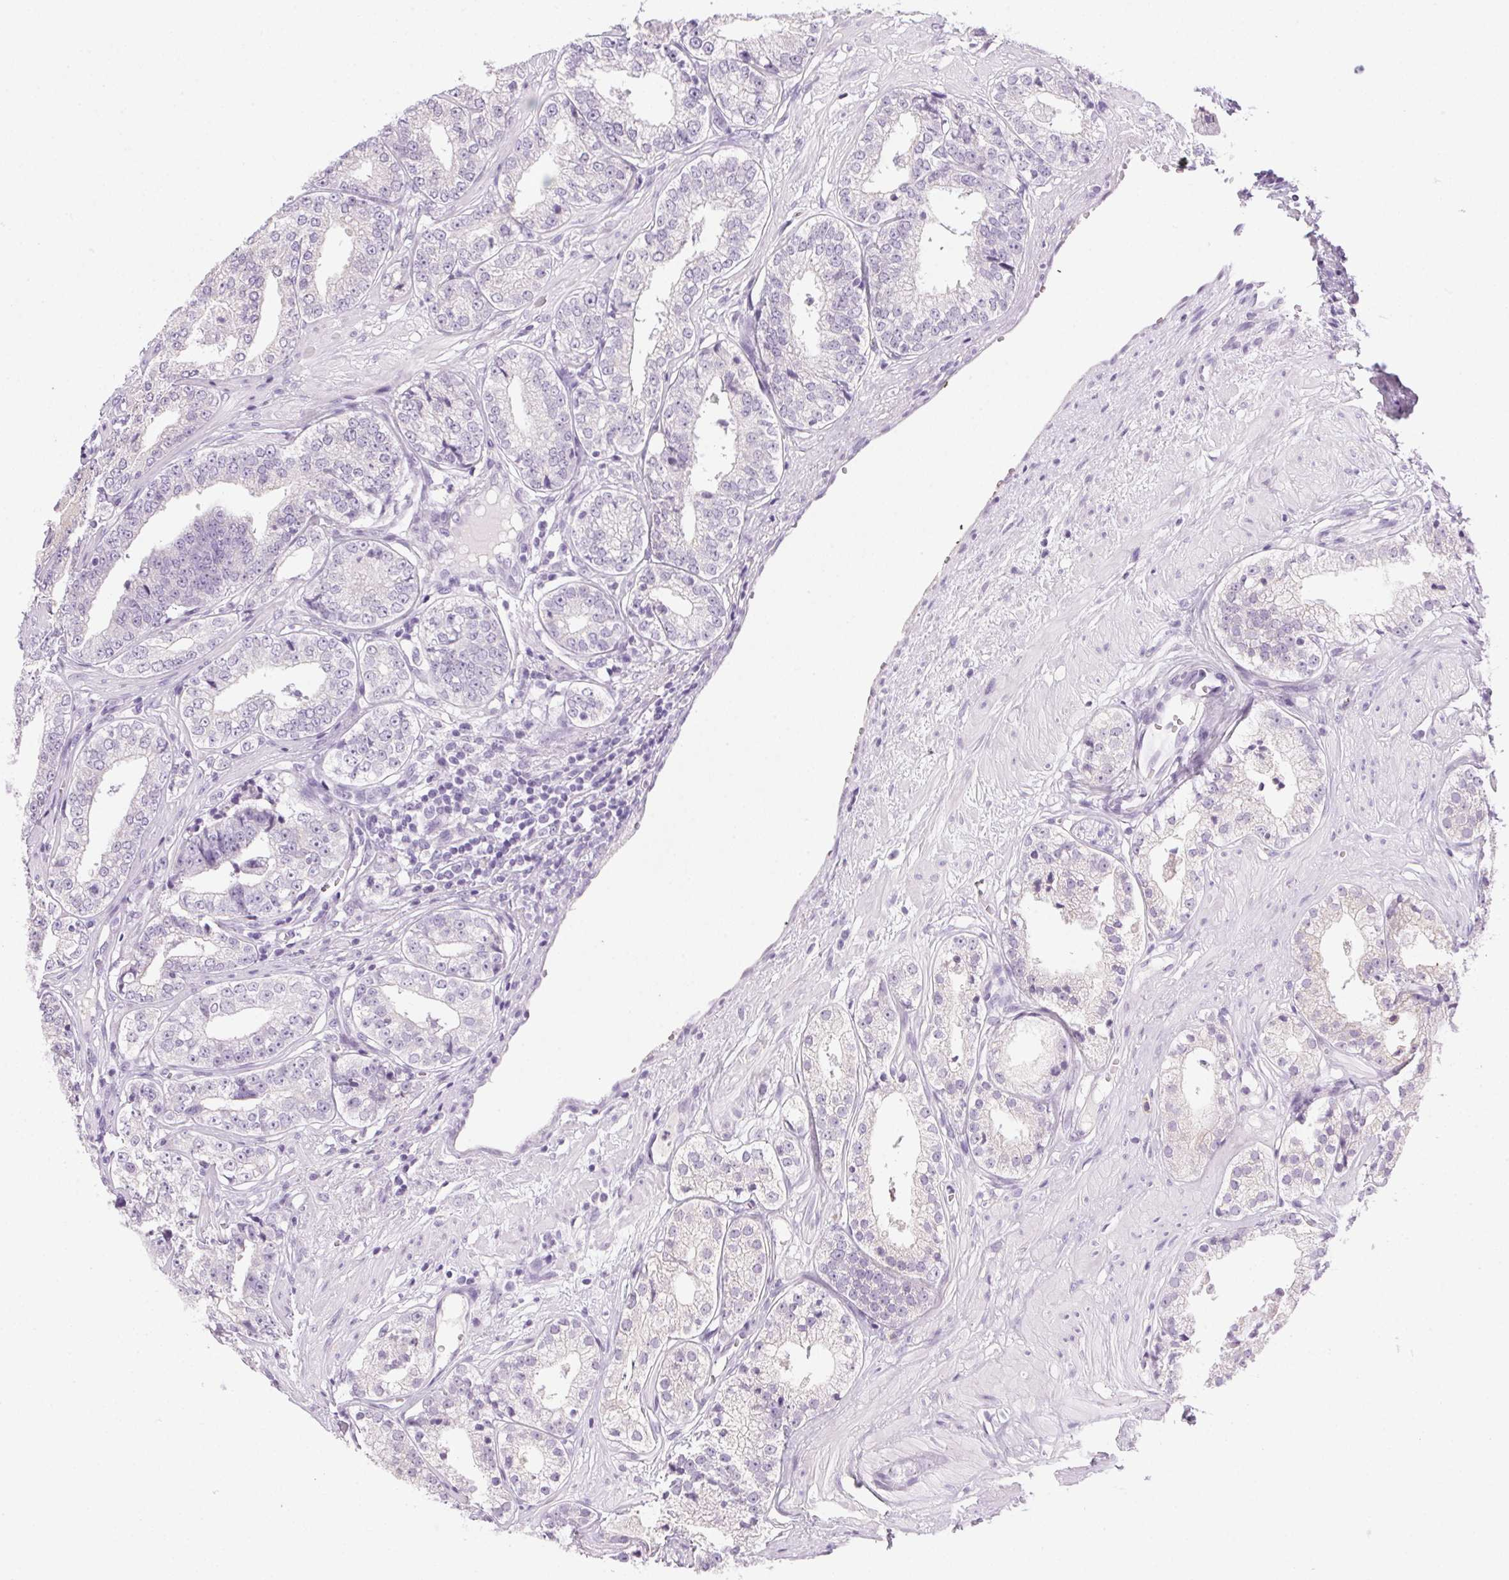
{"staining": {"intensity": "negative", "quantity": "none", "location": "none"}, "tissue": "prostate cancer", "cell_type": "Tumor cells", "image_type": "cancer", "snomed": [{"axis": "morphology", "description": "Adenocarcinoma, Low grade"}, {"axis": "topography", "description": "Prostate"}], "caption": "DAB (3,3'-diaminobenzidine) immunohistochemical staining of human prostate cancer (adenocarcinoma (low-grade)) shows no significant positivity in tumor cells.", "gene": "POPDC2", "patient": {"sex": "male", "age": 60}}